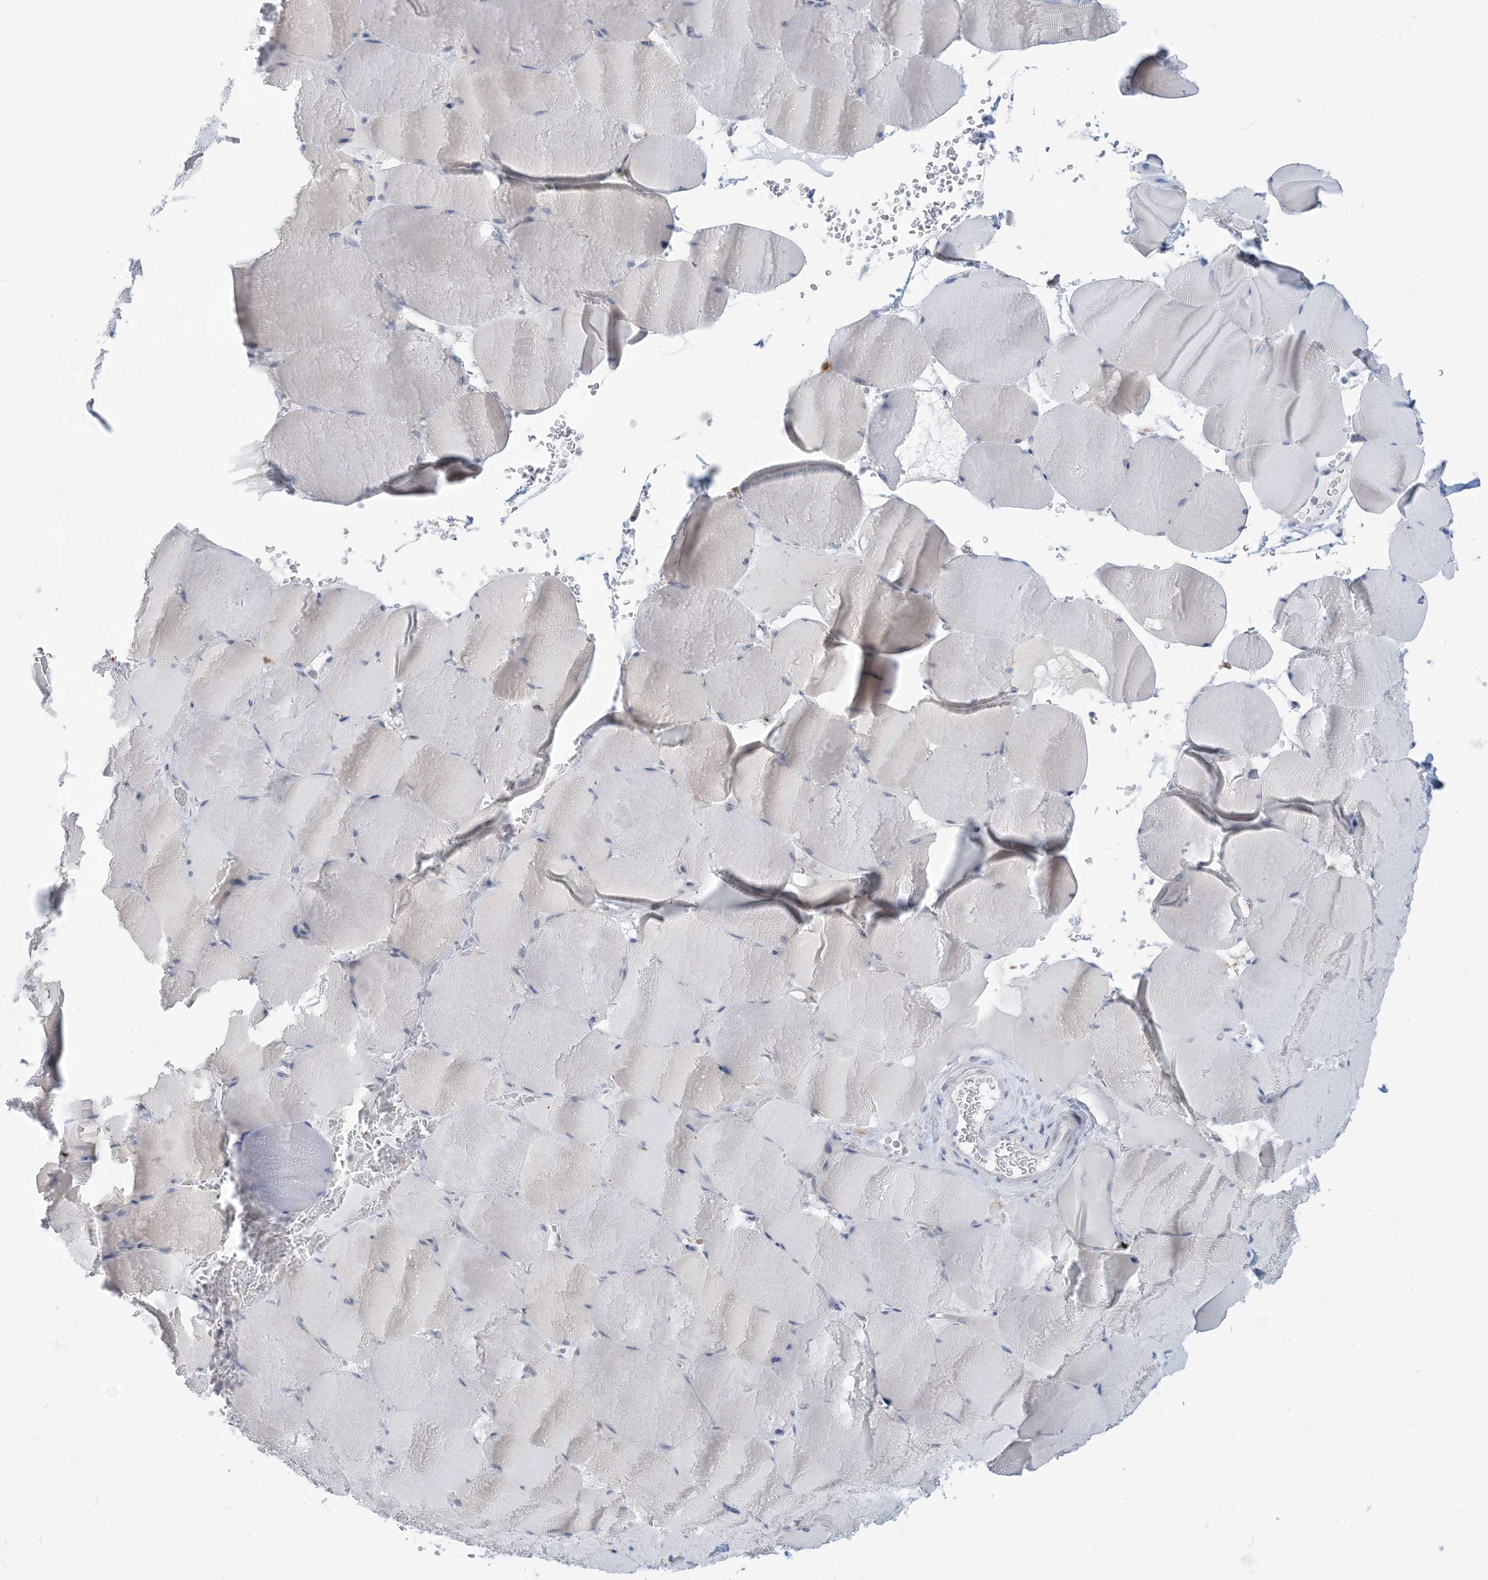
{"staining": {"intensity": "negative", "quantity": "none", "location": "none"}, "tissue": "skeletal muscle", "cell_type": "Myocytes", "image_type": "normal", "snomed": [{"axis": "morphology", "description": "Normal tissue, NOS"}, {"axis": "topography", "description": "Skeletal muscle"}, {"axis": "topography", "description": "Head-Neck"}], "caption": "IHC of unremarkable skeletal muscle shows no positivity in myocytes.", "gene": "MRPS18A", "patient": {"sex": "male", "age": 66}}